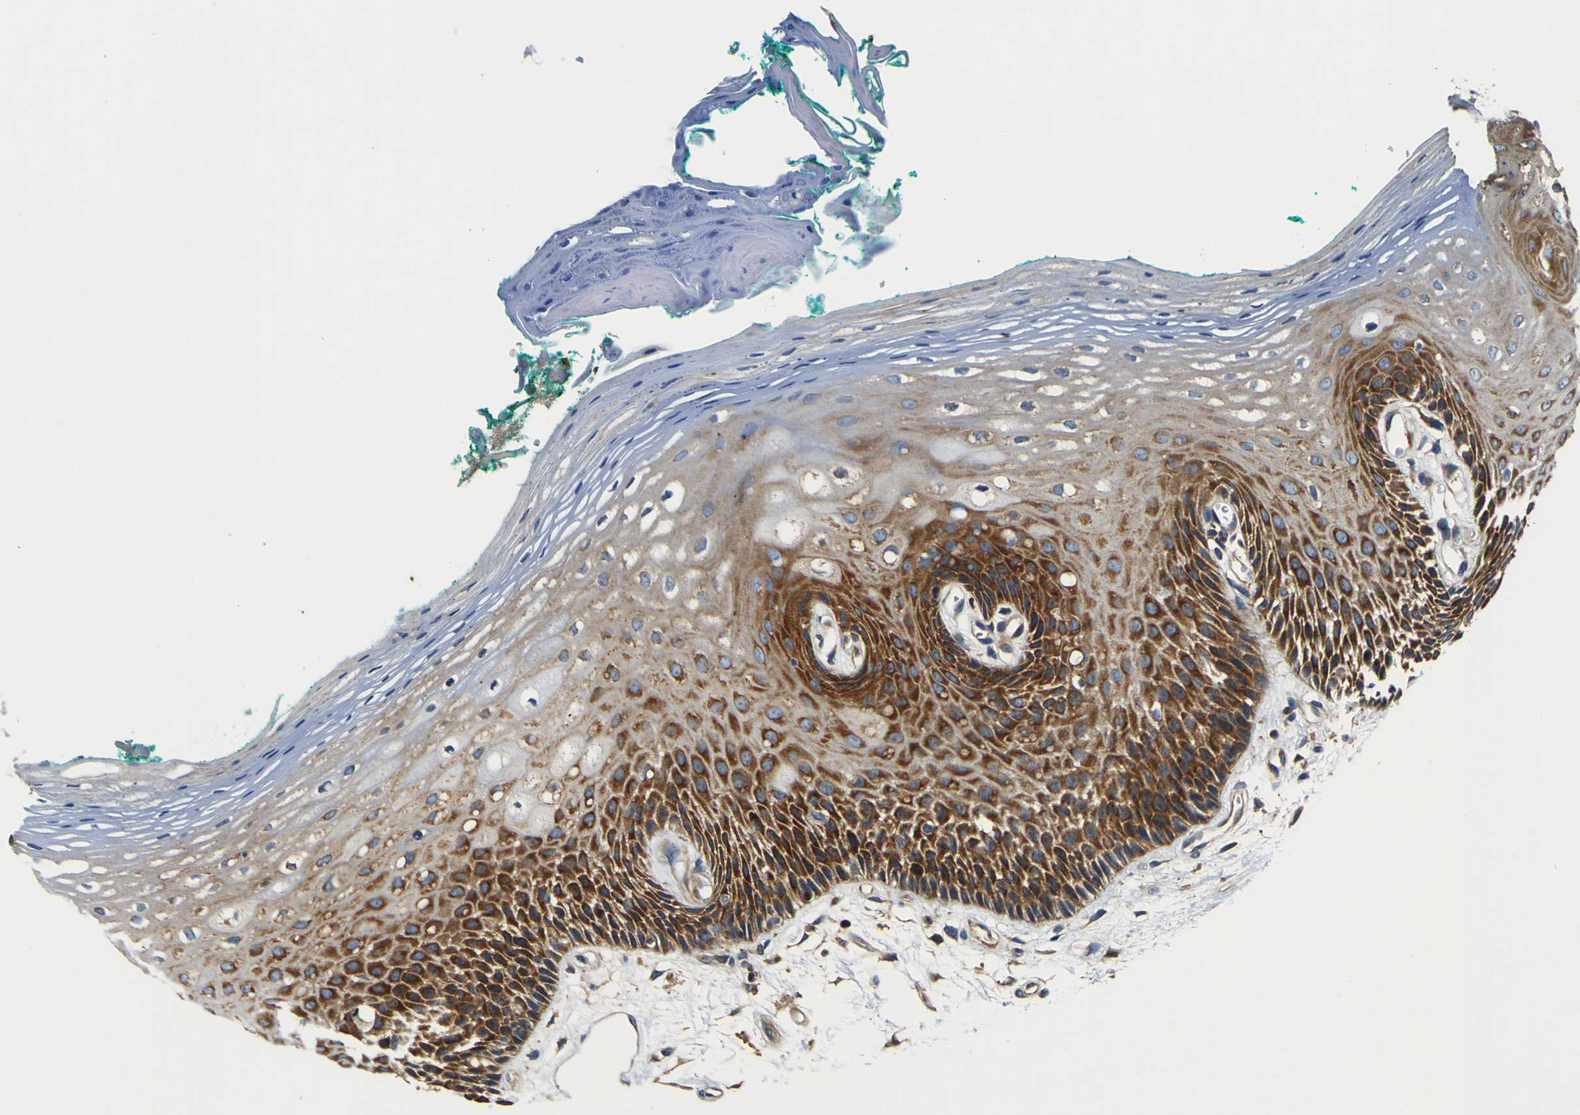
{"staining": {"intensity": "strong", "quantity": ">75%", "location": "cytoplasmic/membranous"}, "tissue": "oral mucosa", "cell_type": "Squamous epithelial cells", "image_type": "normal", "snomed": [{"axis": "morphology", "description": "Normal tissue, NOS"}, {"axis": "topography", "description": "Skeletal muscle"}, {"axis": "topography", "description": "Oral tissue"}, {"axis": "topography", "description": "Peripheral nerve tissue"}], "caption": "This is a micrograph of immunohistochemistry (IHC) staining of benign oral mucosa, which shows strong positivity in the cytoplasmic/membranous of squamous epithelial cells.", "gene": "CNR2", "patient": {"sex": "female", "age": 84}}